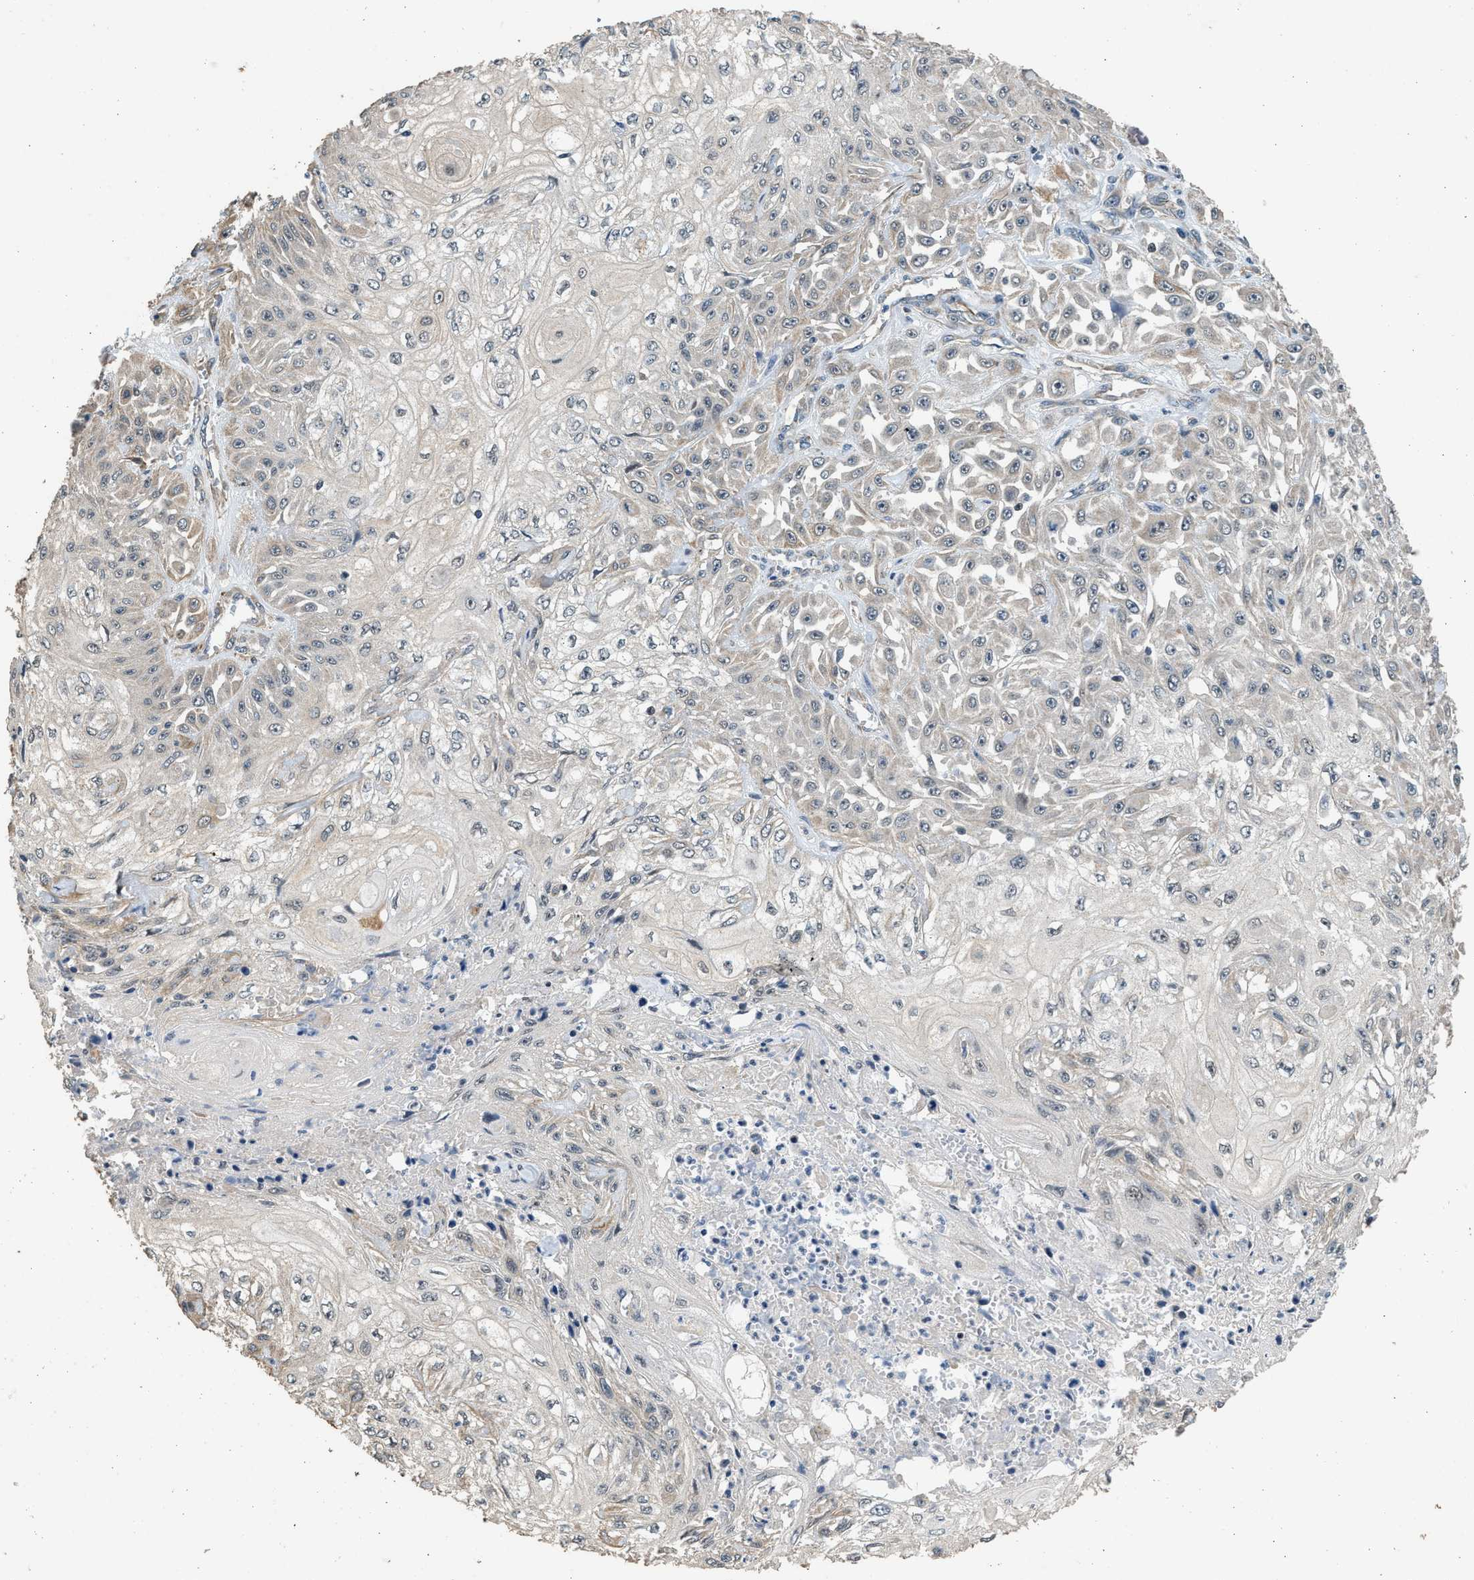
{"staining": {"intensity": "negative", "quantity": "none", "location": "none"}, "tissue": "skin cancer", "cell_type": "Tumor cells", "image_type": "cancer", "snomed": [{"axis": "morphology", "description": "Squamous cell carcinoma, NOS"}, {"axis": "morphology", "description": "Squamous cell carcinoma, metastatic, NOS"}, {"axis": "topography", "description": "Skin"}, {"axis": "topography", "description": "Lymph node"}], "caption": "The micrograph demonstrates no significant staining in tumor cells of skin squamous cell carcinoma.", "gene": "PCLO", "patient": {"sex": "male", "age": 75}}